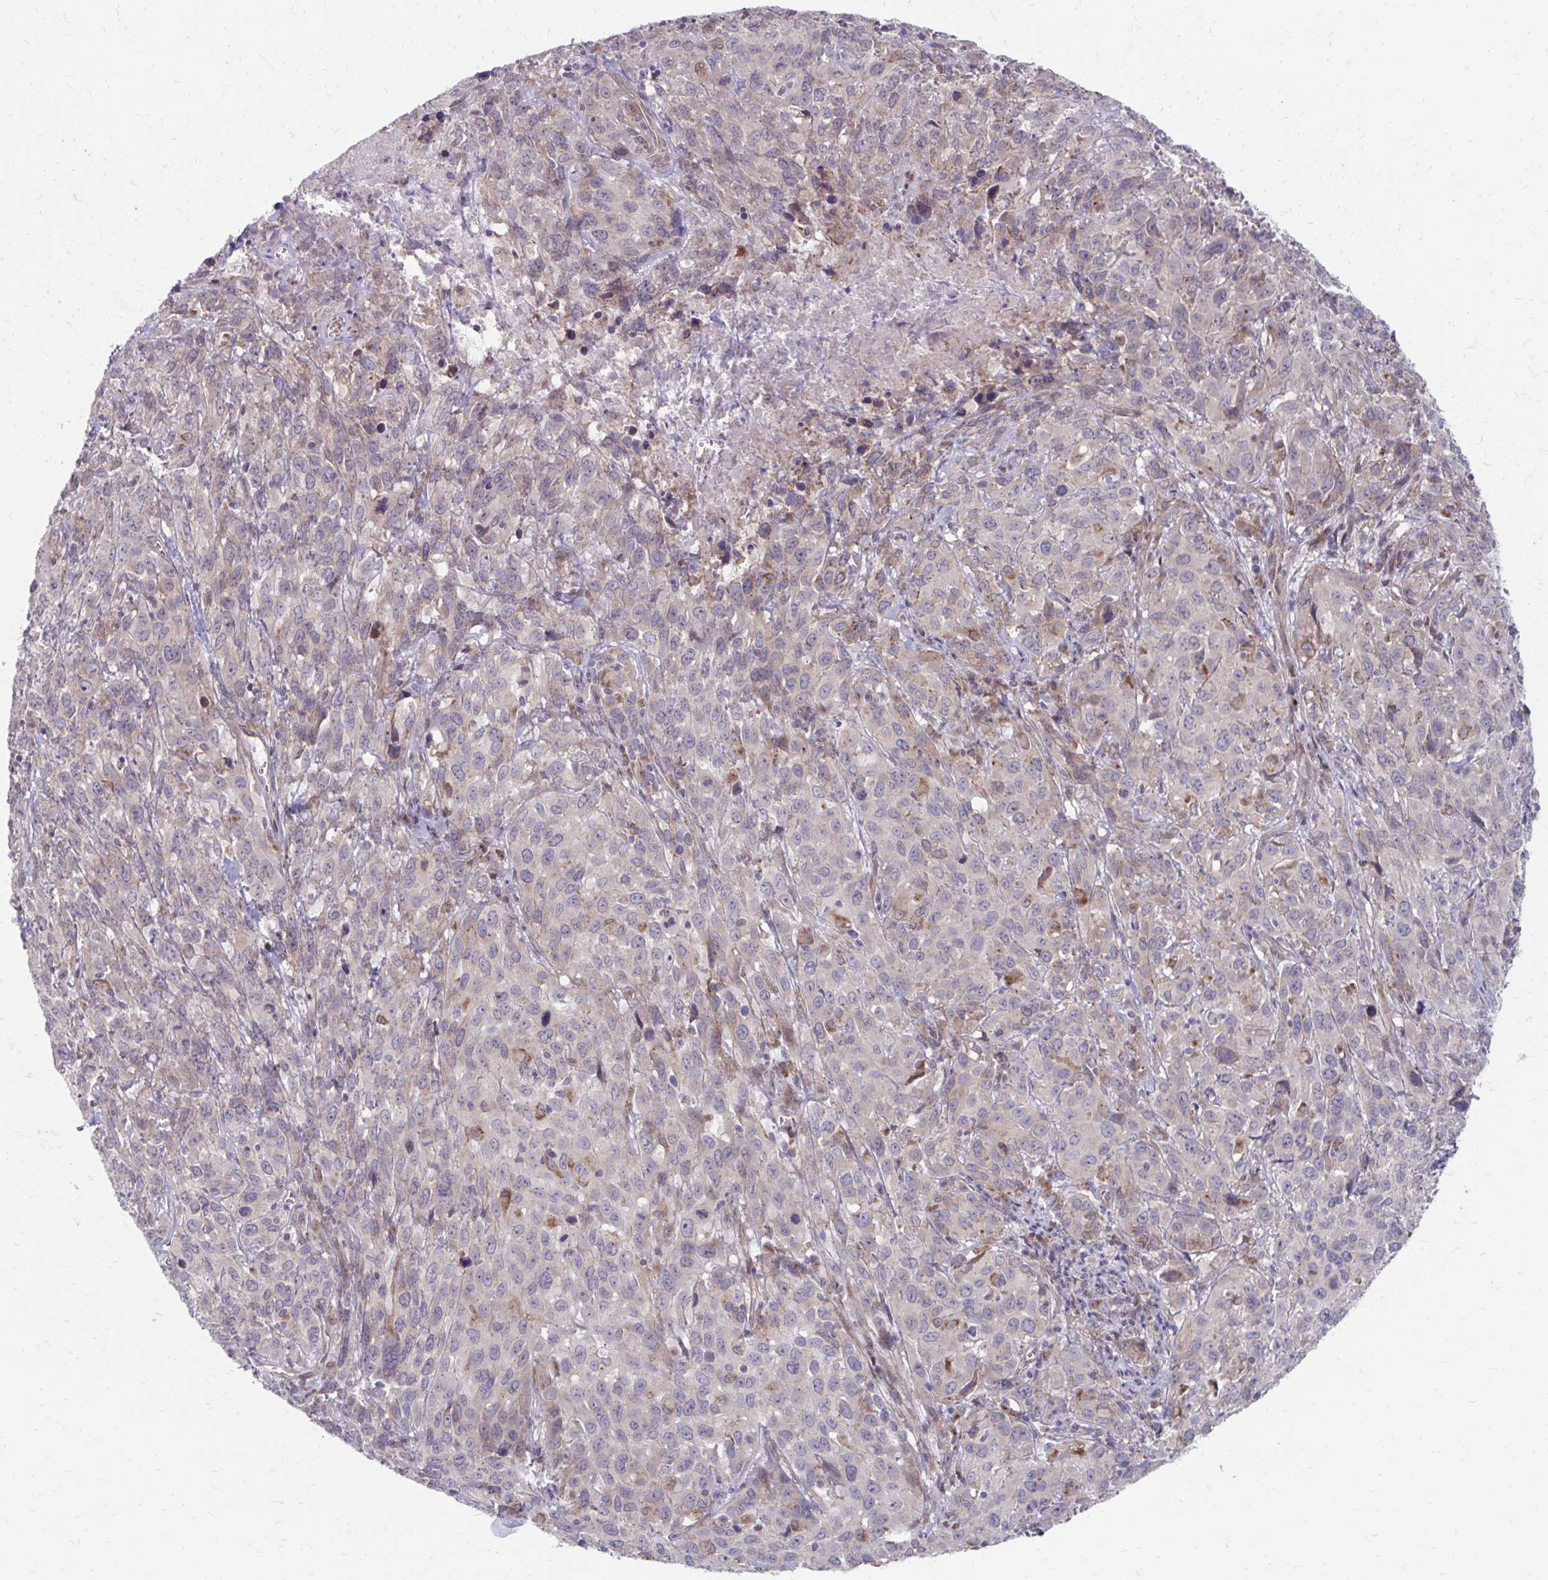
{"staining": {"intensity": "negative", "quantity": "none", "location": "none"}, "tissue": "cervical cancer", "cell_type": "Tumor cells", "image_type": "cancer", "snomed": [{"axis": "morphology", "description": "Normal tissue, NOS"}, {"axis": "morphology", "description": "Squamous cell carcinoma, NOS"}, {"axis": "topography", "description": "Cervix"}], "caption": "Immunohistochemistry of cervical cancer (squamous cell carcinoma) displays no positivity in tumor cells. (DAB (3,3'-diaminobenzidine) immunohistochemistry (IHC) visualized using brightfield microscopy, high magnification).", "gene": "ITPR2", "patient": {"sex": "female", "age": 51}}